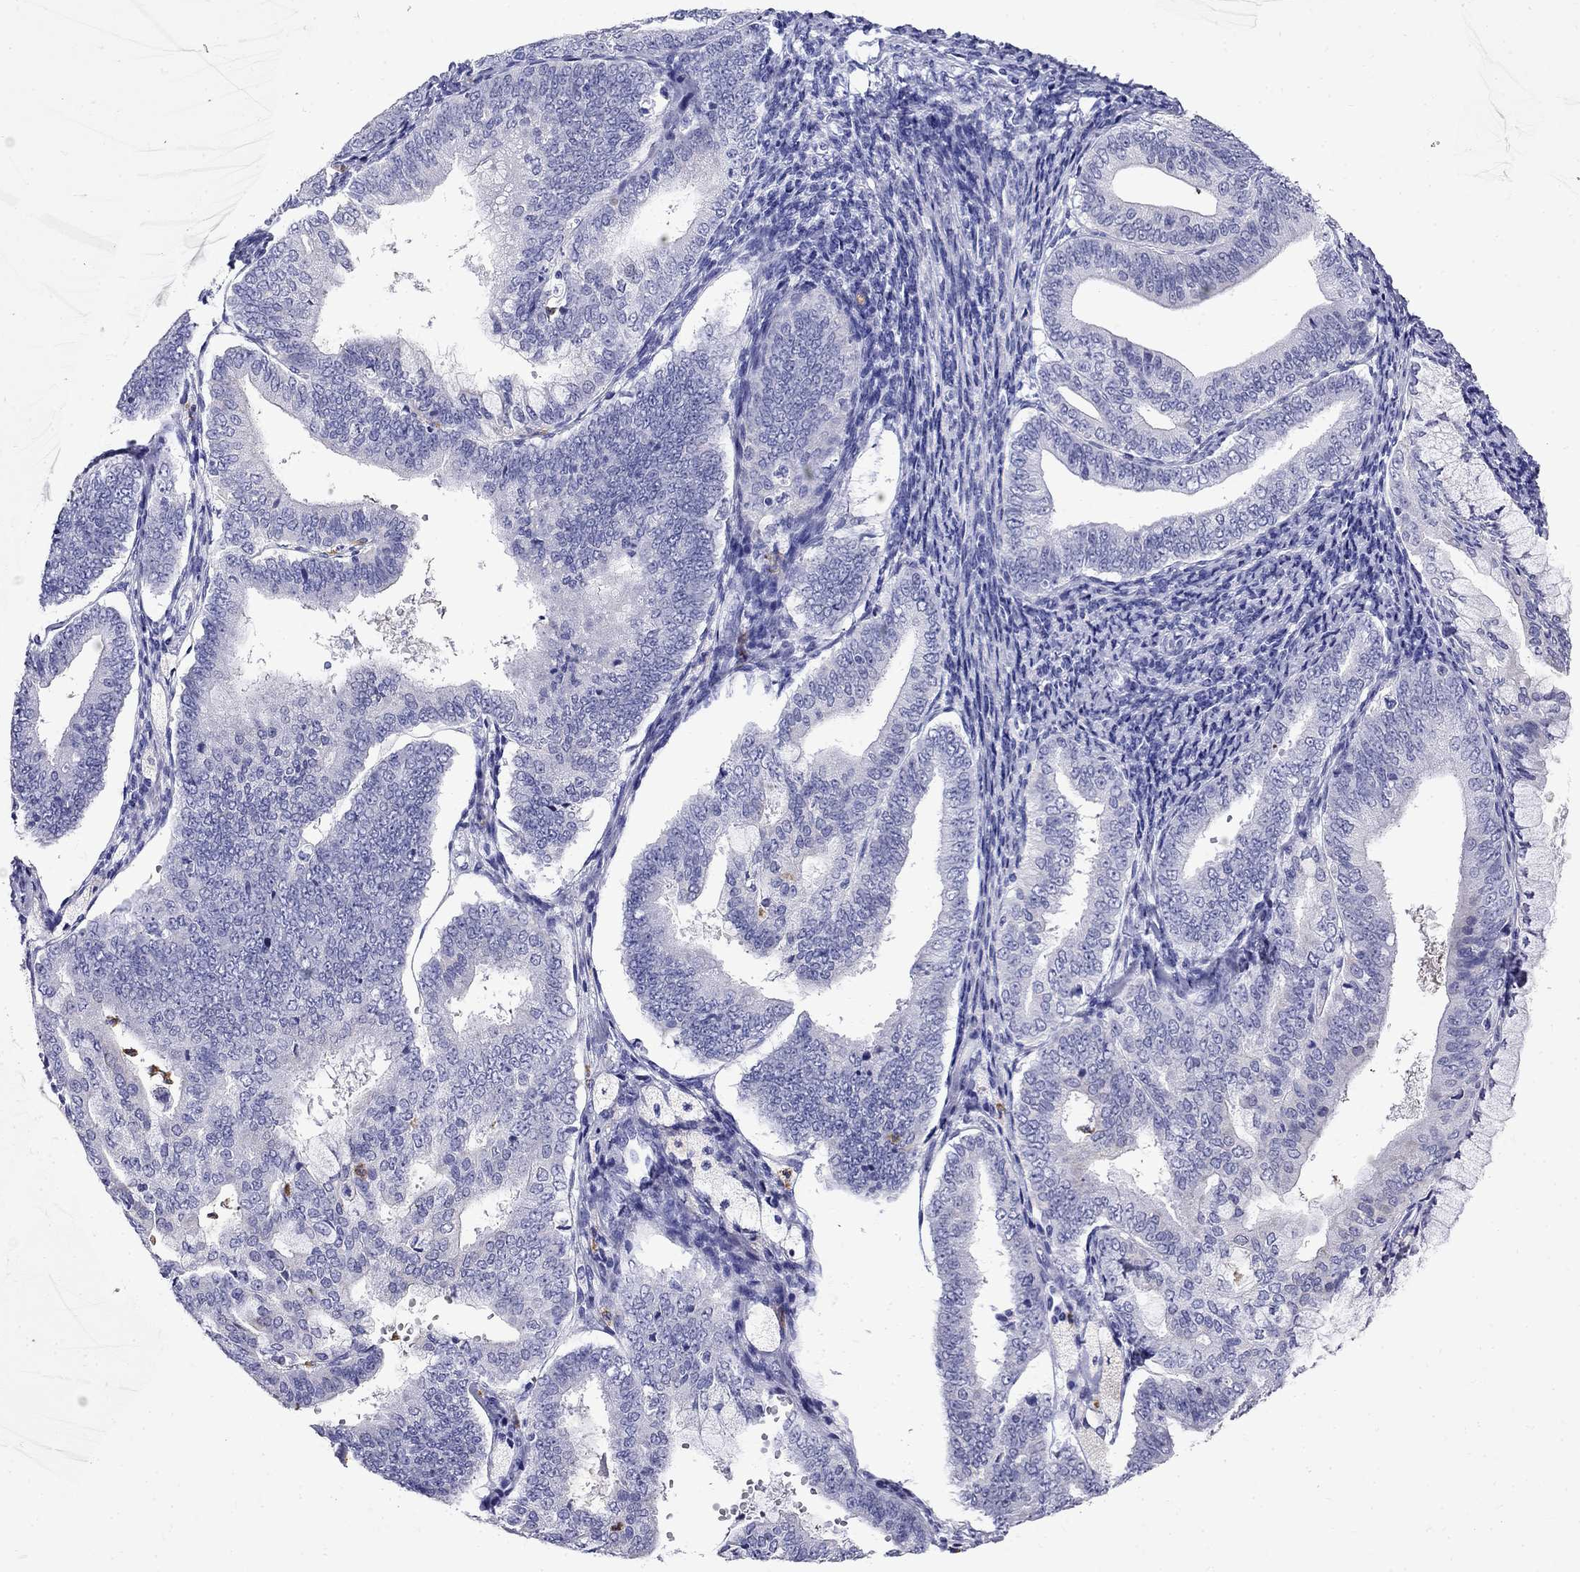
{"staining": {"intensity": "negative", "quantity": "none", "location": "none"}, "tissue": "endometrial cancer", "cell_type": "Tumor cells", "image_type": "cancer", "snomed": [{"axis": "morphology", "description": "Adenocarcinoma, NOS"}, {"axis": "topography", "description": "Endometrium"}], "caption": "Tumor cells are negative for protein expression in human adenocarcinoma (endometrial).", "gene": "PPP1R36", "patient": {"sex": "female", "age": 63}}